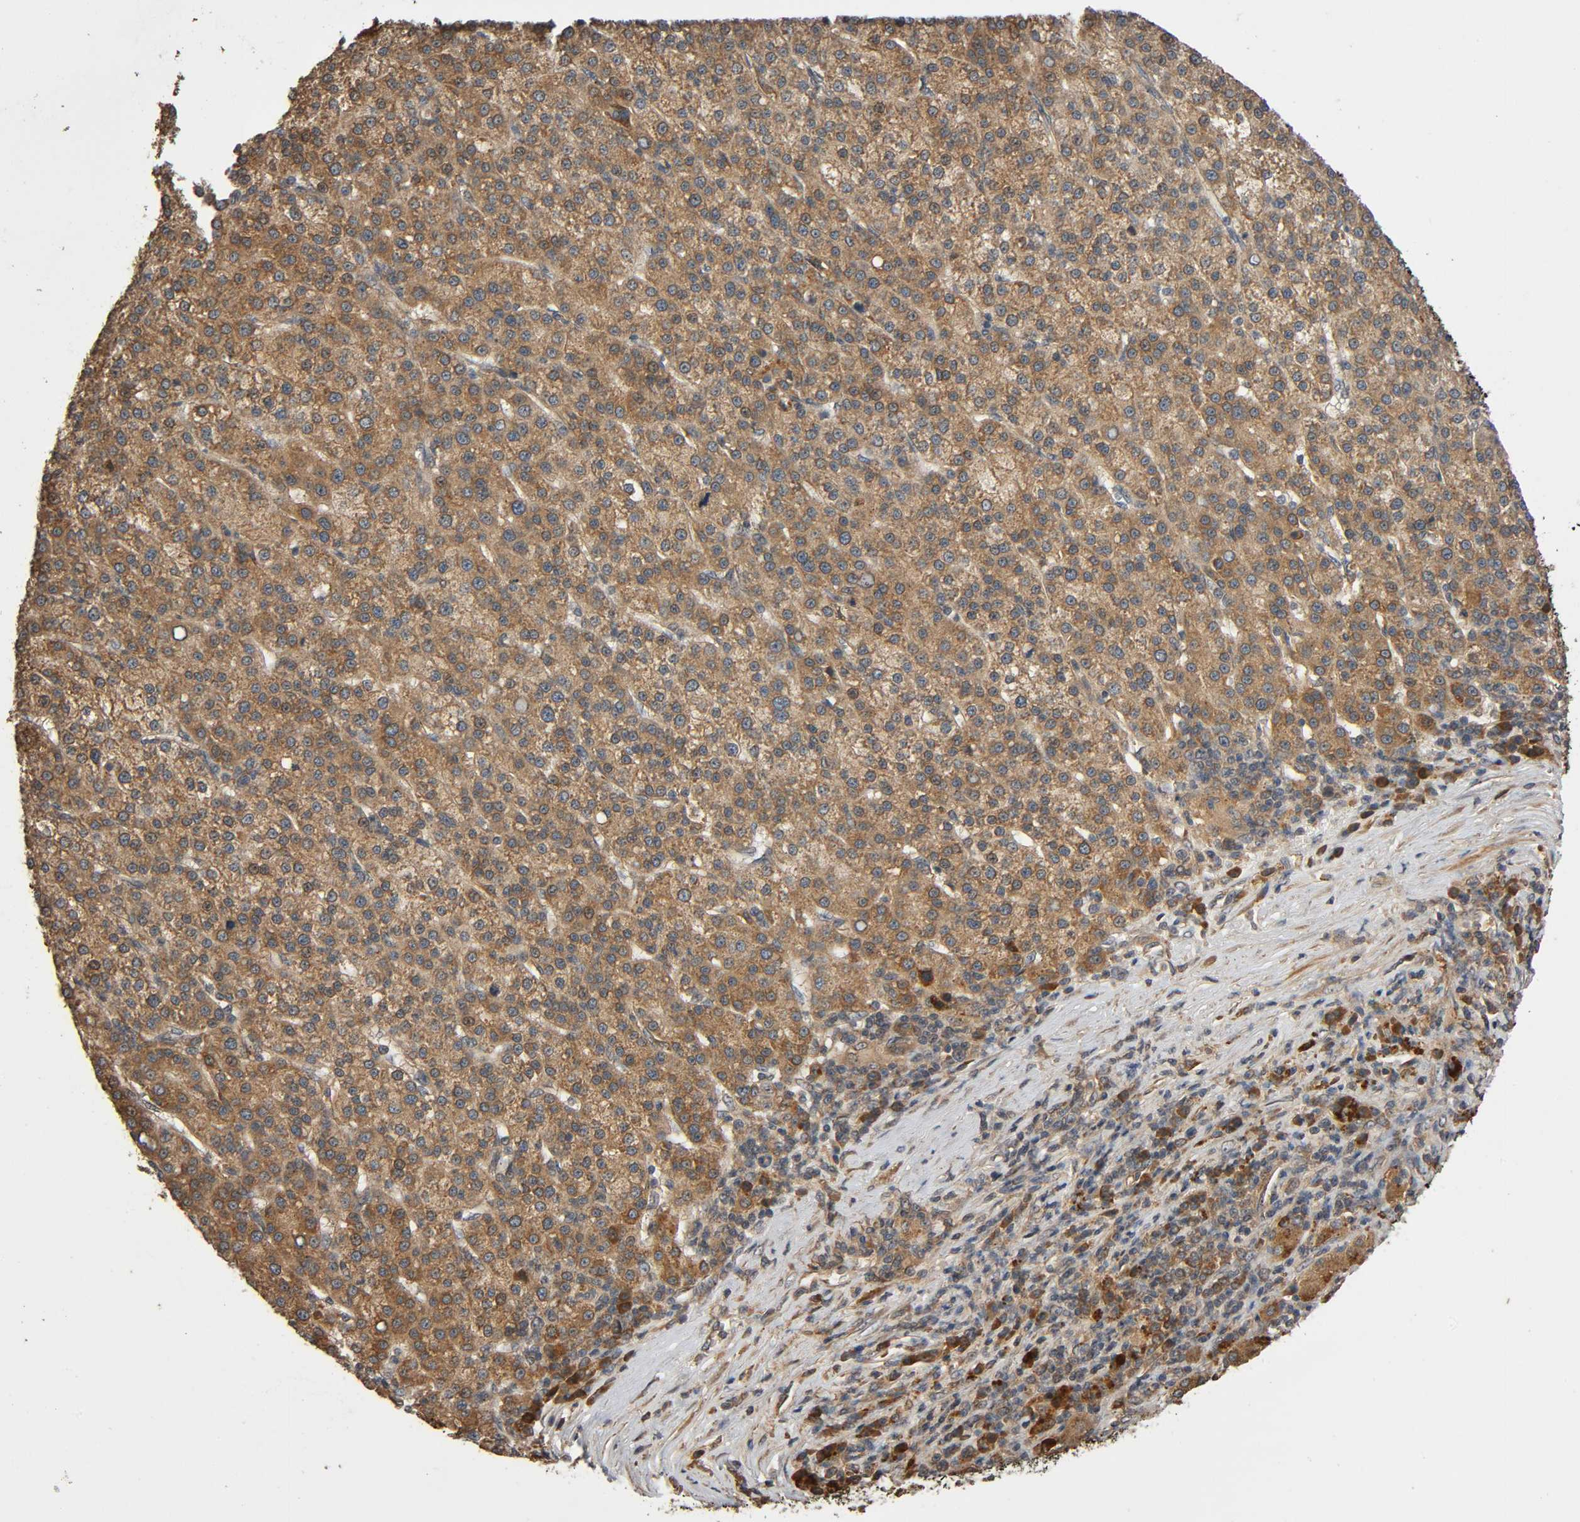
{"staining": {"intensity": "moderate", "quantity": ">75%", "location": "cytoplasmic/membranous"}, "tissue": "liver cancer", "cell_type": "Tumor cells", "image_type": "cancer", "snomed": [{"axis": "morphology", "description": "Carcinoma, Hepatocellular, NOS"}, {"axis": "topography", "description": "Liver"}], "caption": "Tumor cells demonstrate moderate cytoplasmic/membranous positivity in about >75% of cells in liver hepatocellular carcinoma.", "gene": "MAP3K8", "patient": {"sex": "female", "age": 58}}